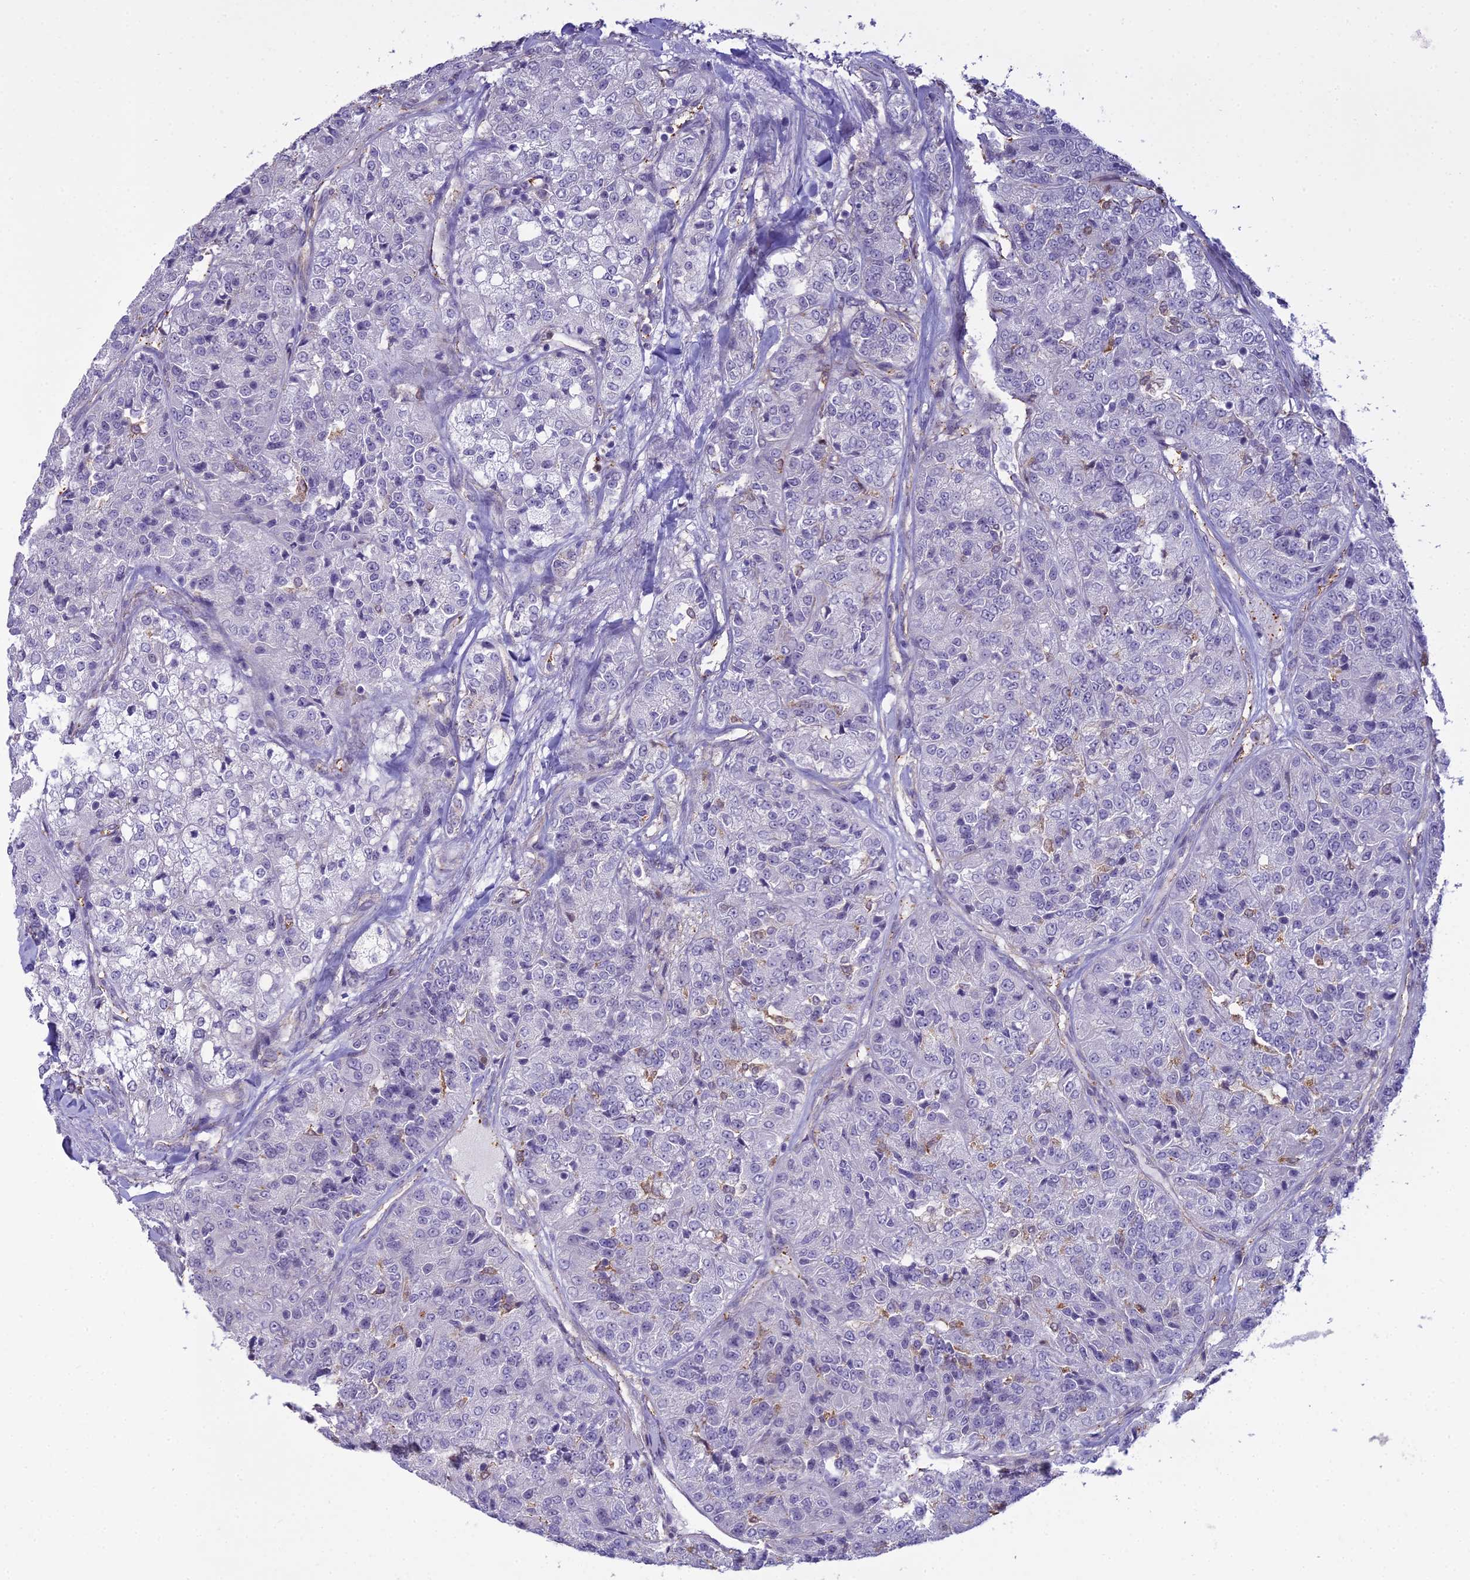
{"staining": {"intensity": "negative", "quantity": "none", "location": "none"}, "tissue": "renal cancer", "cell_type": "Tumor cells", "image_type": "cancer", "snomed": [{"axis": "morphology", "description": "Adenocarcinoma, NOS"}, {"axis": "topography", "description": "Kidney"}], "caption": "Histopathology image shows no significant protein positivity in tumor cells of renal cancer.", "gene": "BLNK", "patient": {"sex": "female", "age": 63}}